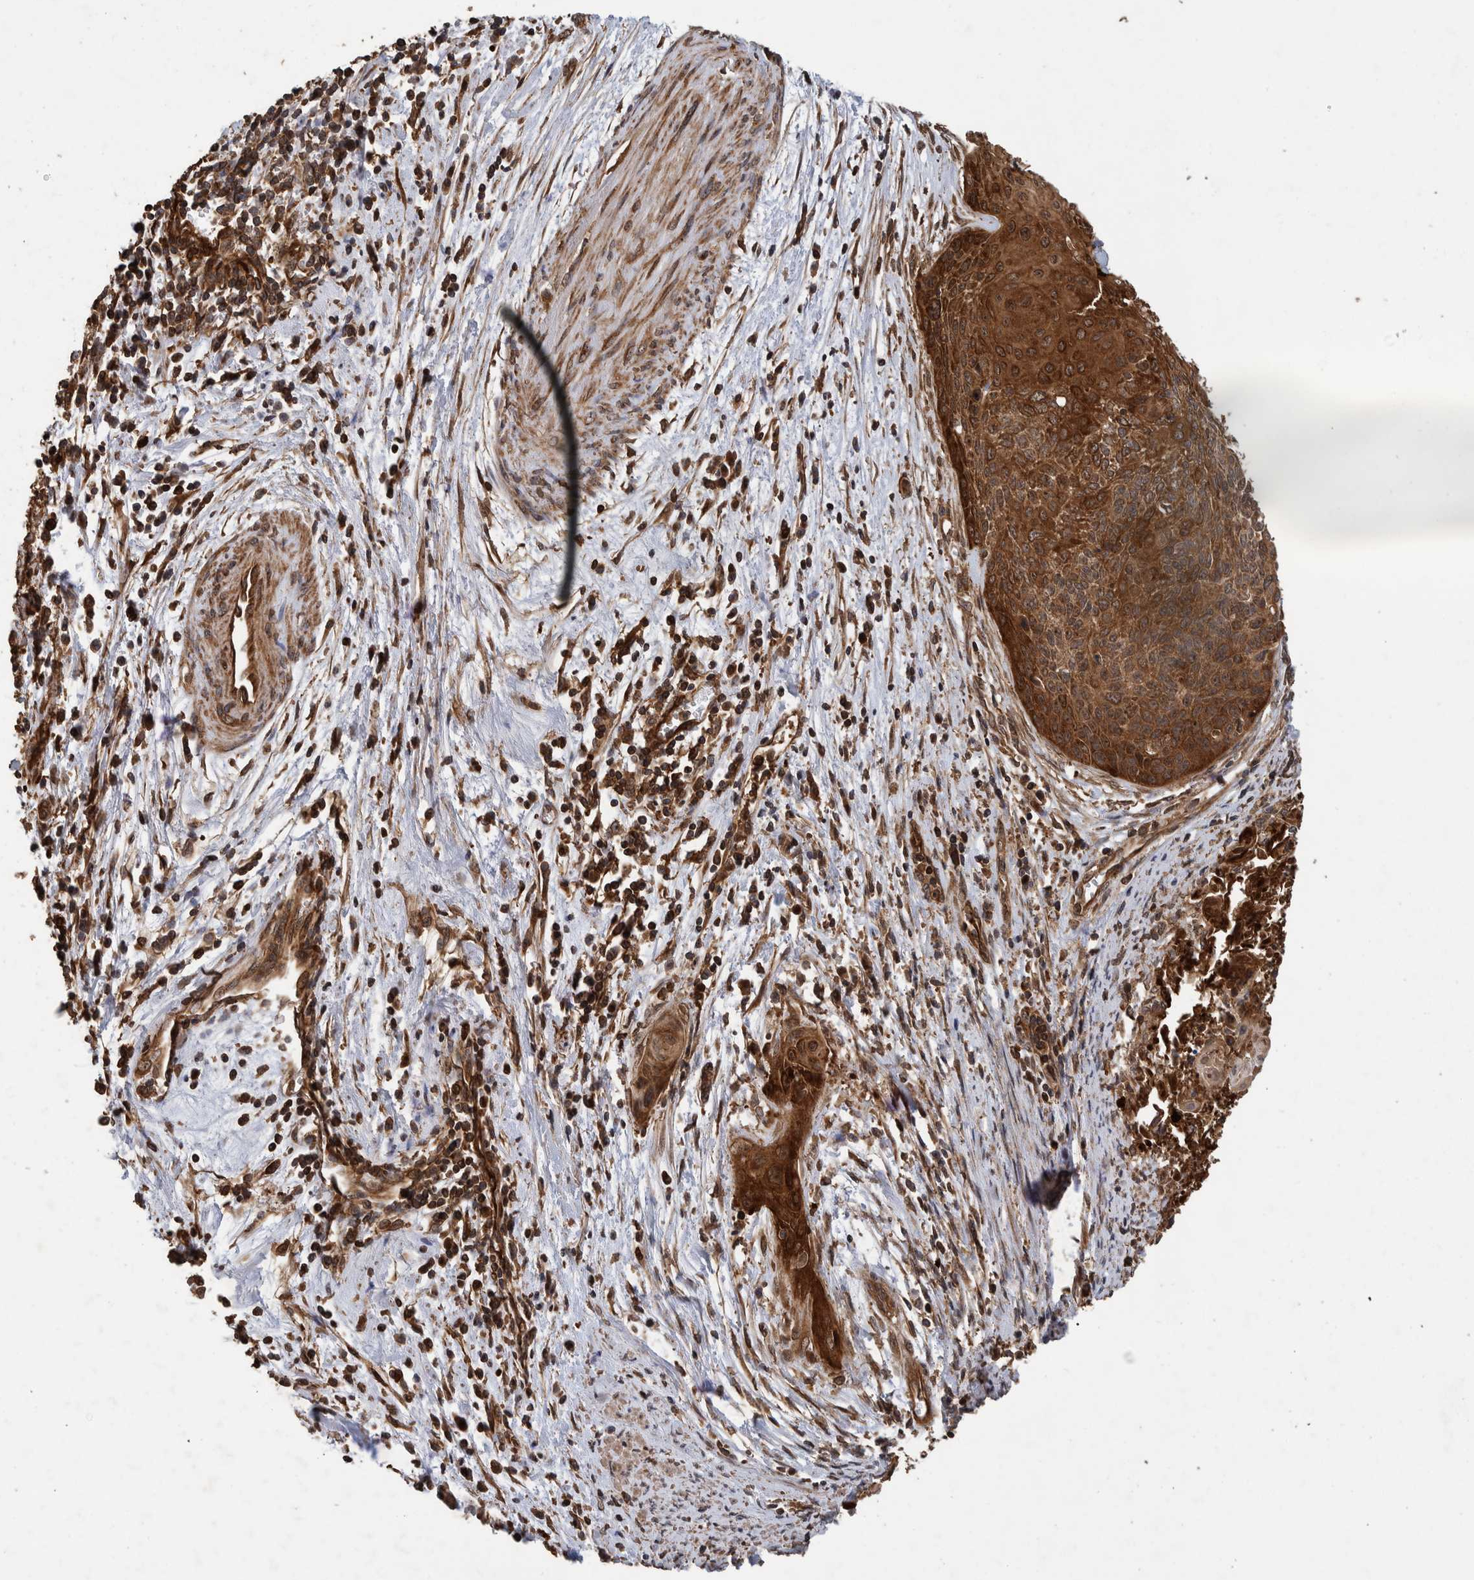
{"staining": {"intensity": "strong", "quantity": ">75%", "location": "cytoplasmic/membranous"}, "tissue": "cervical cancer", "cell_type": "Tumor cells", "image_type": "cancer", "snomed": [{"axis": "morphology", "description": "Squamous cell carcinoma, NOS"}, {"axis": "topography", "description": "Cervix"}], "caption": "Cervical cancer stained with a protein marker demonstrates strong staining in tumor cells.", "gene": "TRIM16", "patient": {"sex": "female", "age": 55}}